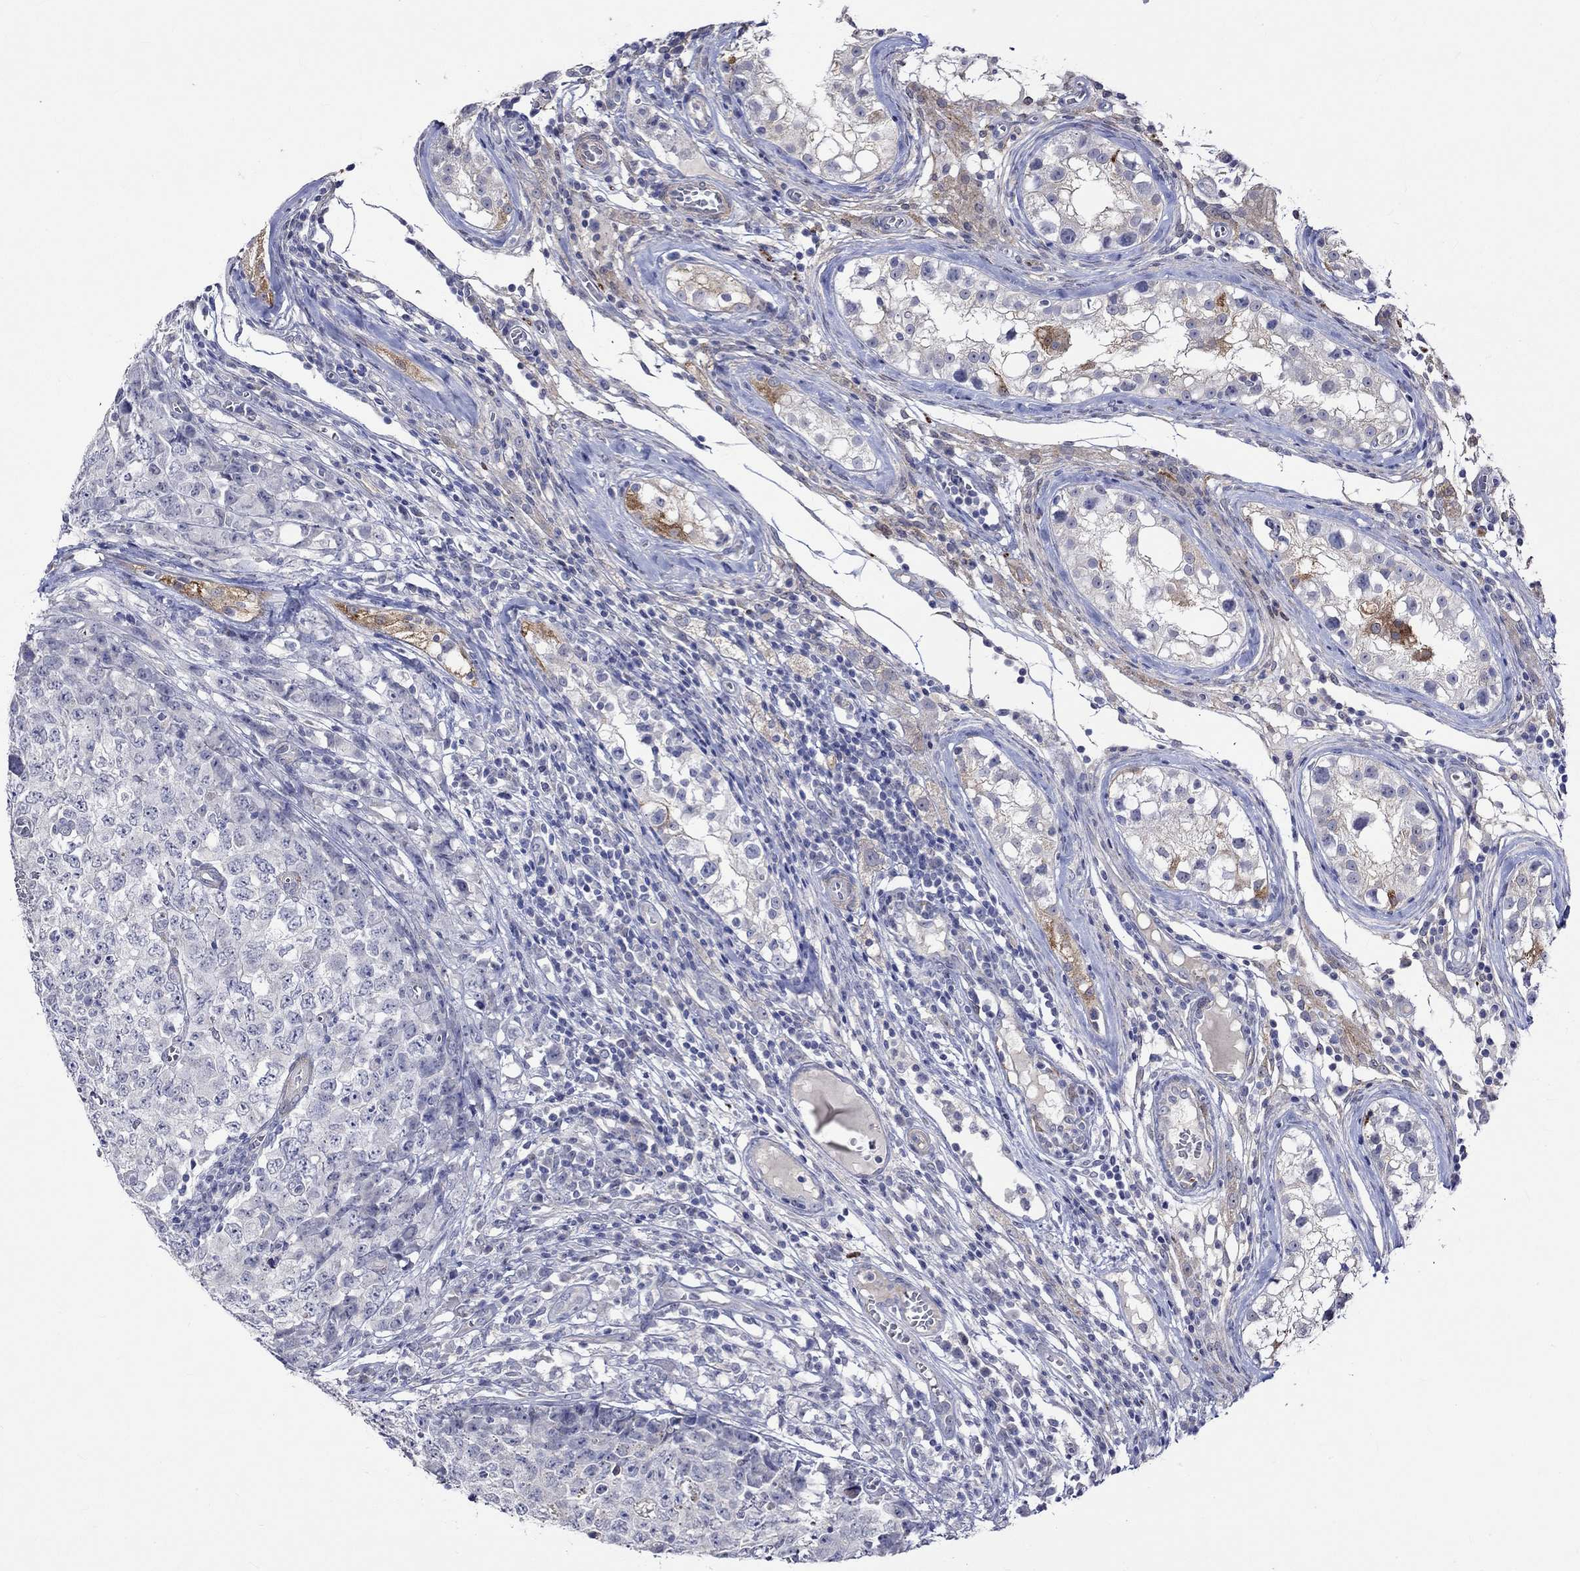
{"staining": {"intensity": "negative", "quantity": "none", "location": "none"}, "tissue": "testis cancer", "cell_type": "Tumor cells", "image_type": "cancer", "snomed": [{"axis": "morphology", "description": "Carcinoma, Embryonal, NOS"}, {"axis": "topography", "description": "Testis"}], "caption": "There is no significant positivity in tumor cells of testis cancer (embryonal carcinoma).", "gene": "CRYAB", "patient": {"sex": "male", "age": 23}}